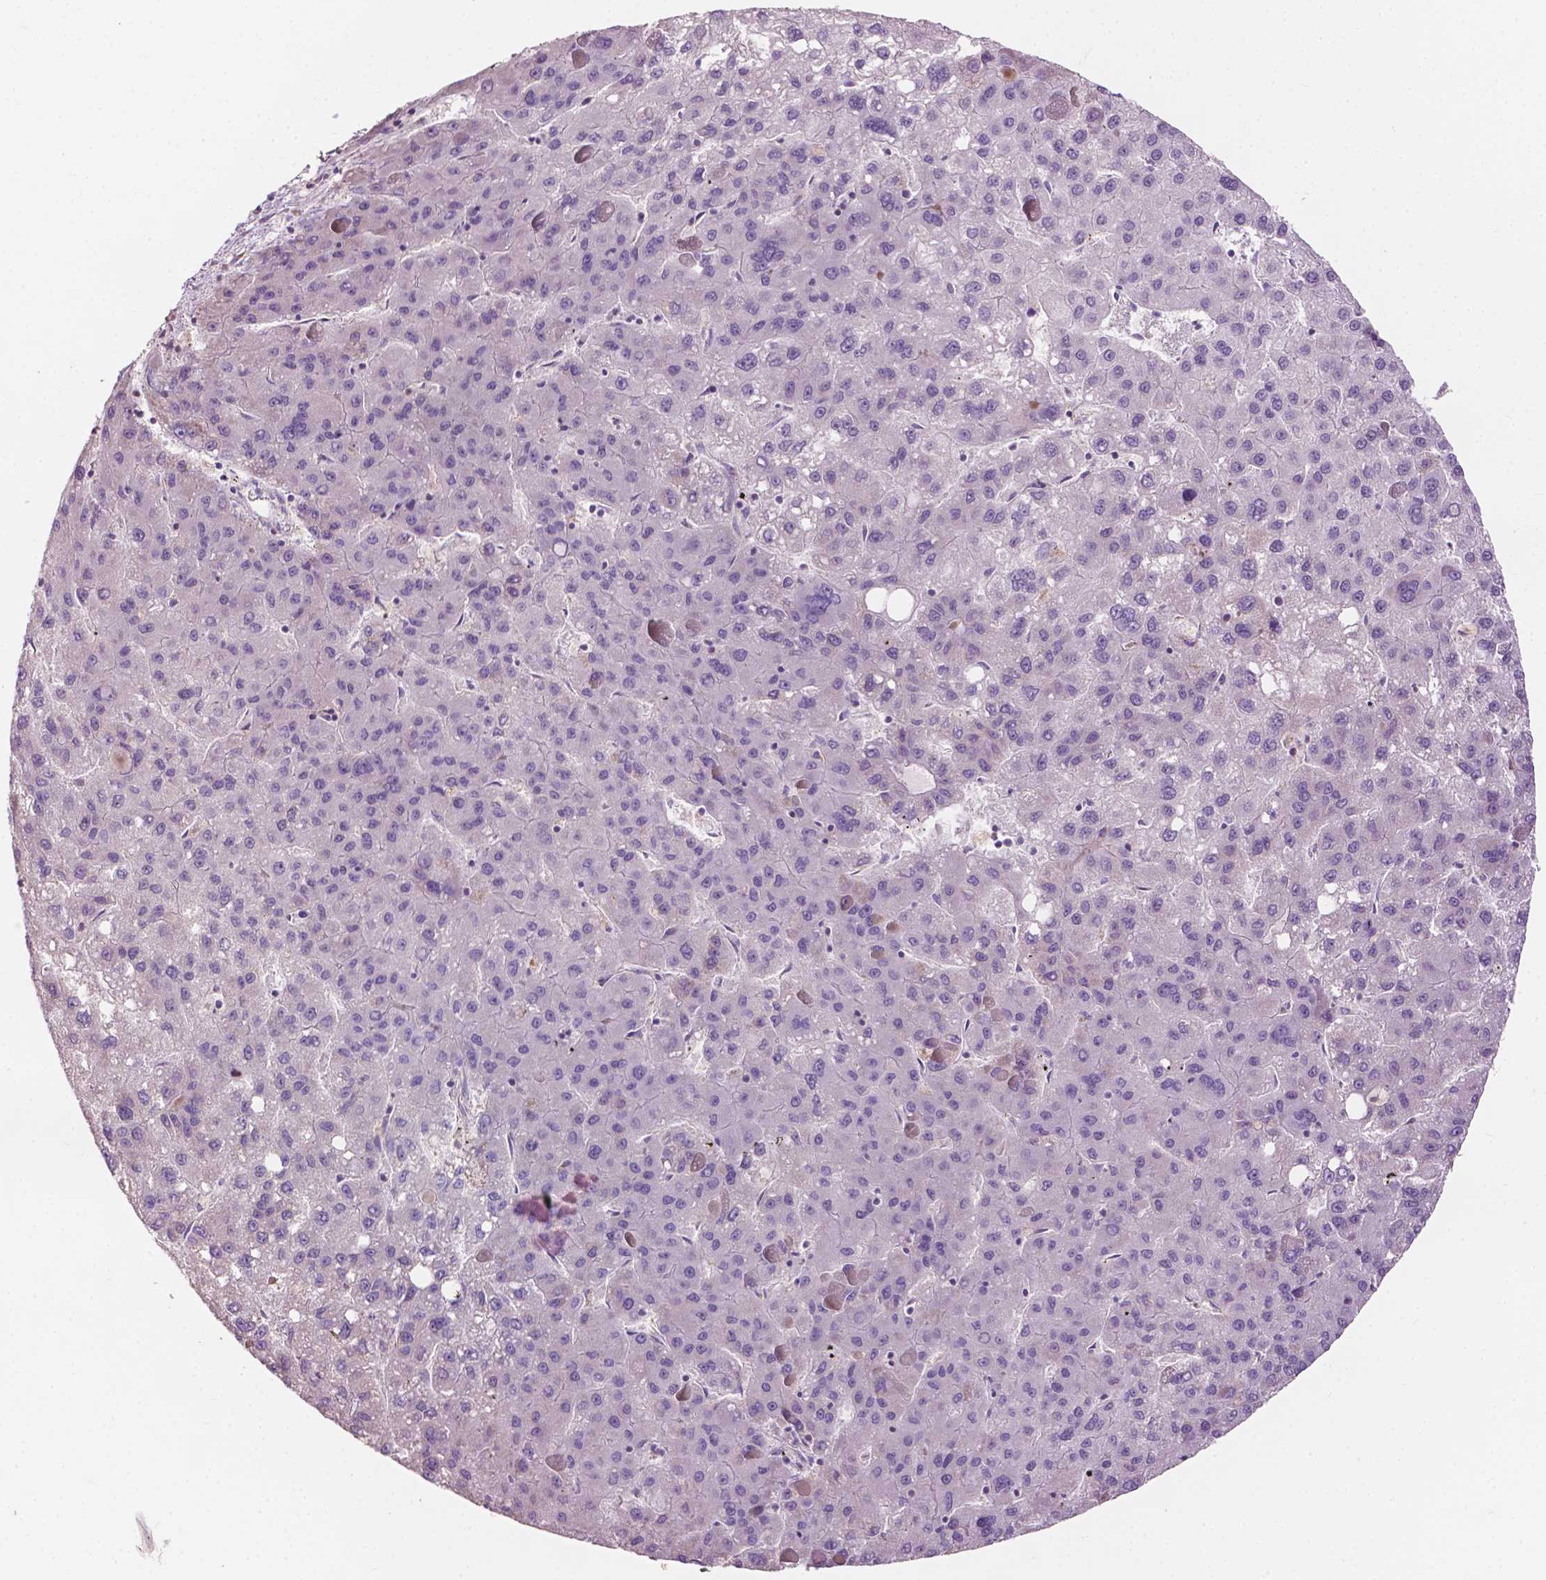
{"staining": {"intensity": "negative", "quantity": "none", "location": "none"}, "tissue": "liver cancer", "cell_type": "Tumor cells", "image_type": "cancer", "snomed": [{"axis": "morphology", "description": "Carcinoma, Hepatocellular, NOS"}, {"axis": "topography", "description": "Liver"}], "caption": "Immunohistochemistry photomicrograph of human liver cancer stained for a protein (brown), which reveals no staining in tumor cells. The staining is performed using DAB brown chromogen with nuclei counter-stained in using hematoxylin.", "gene": "NDUFS1", "patient": {"sex": "female", "age": 82}}